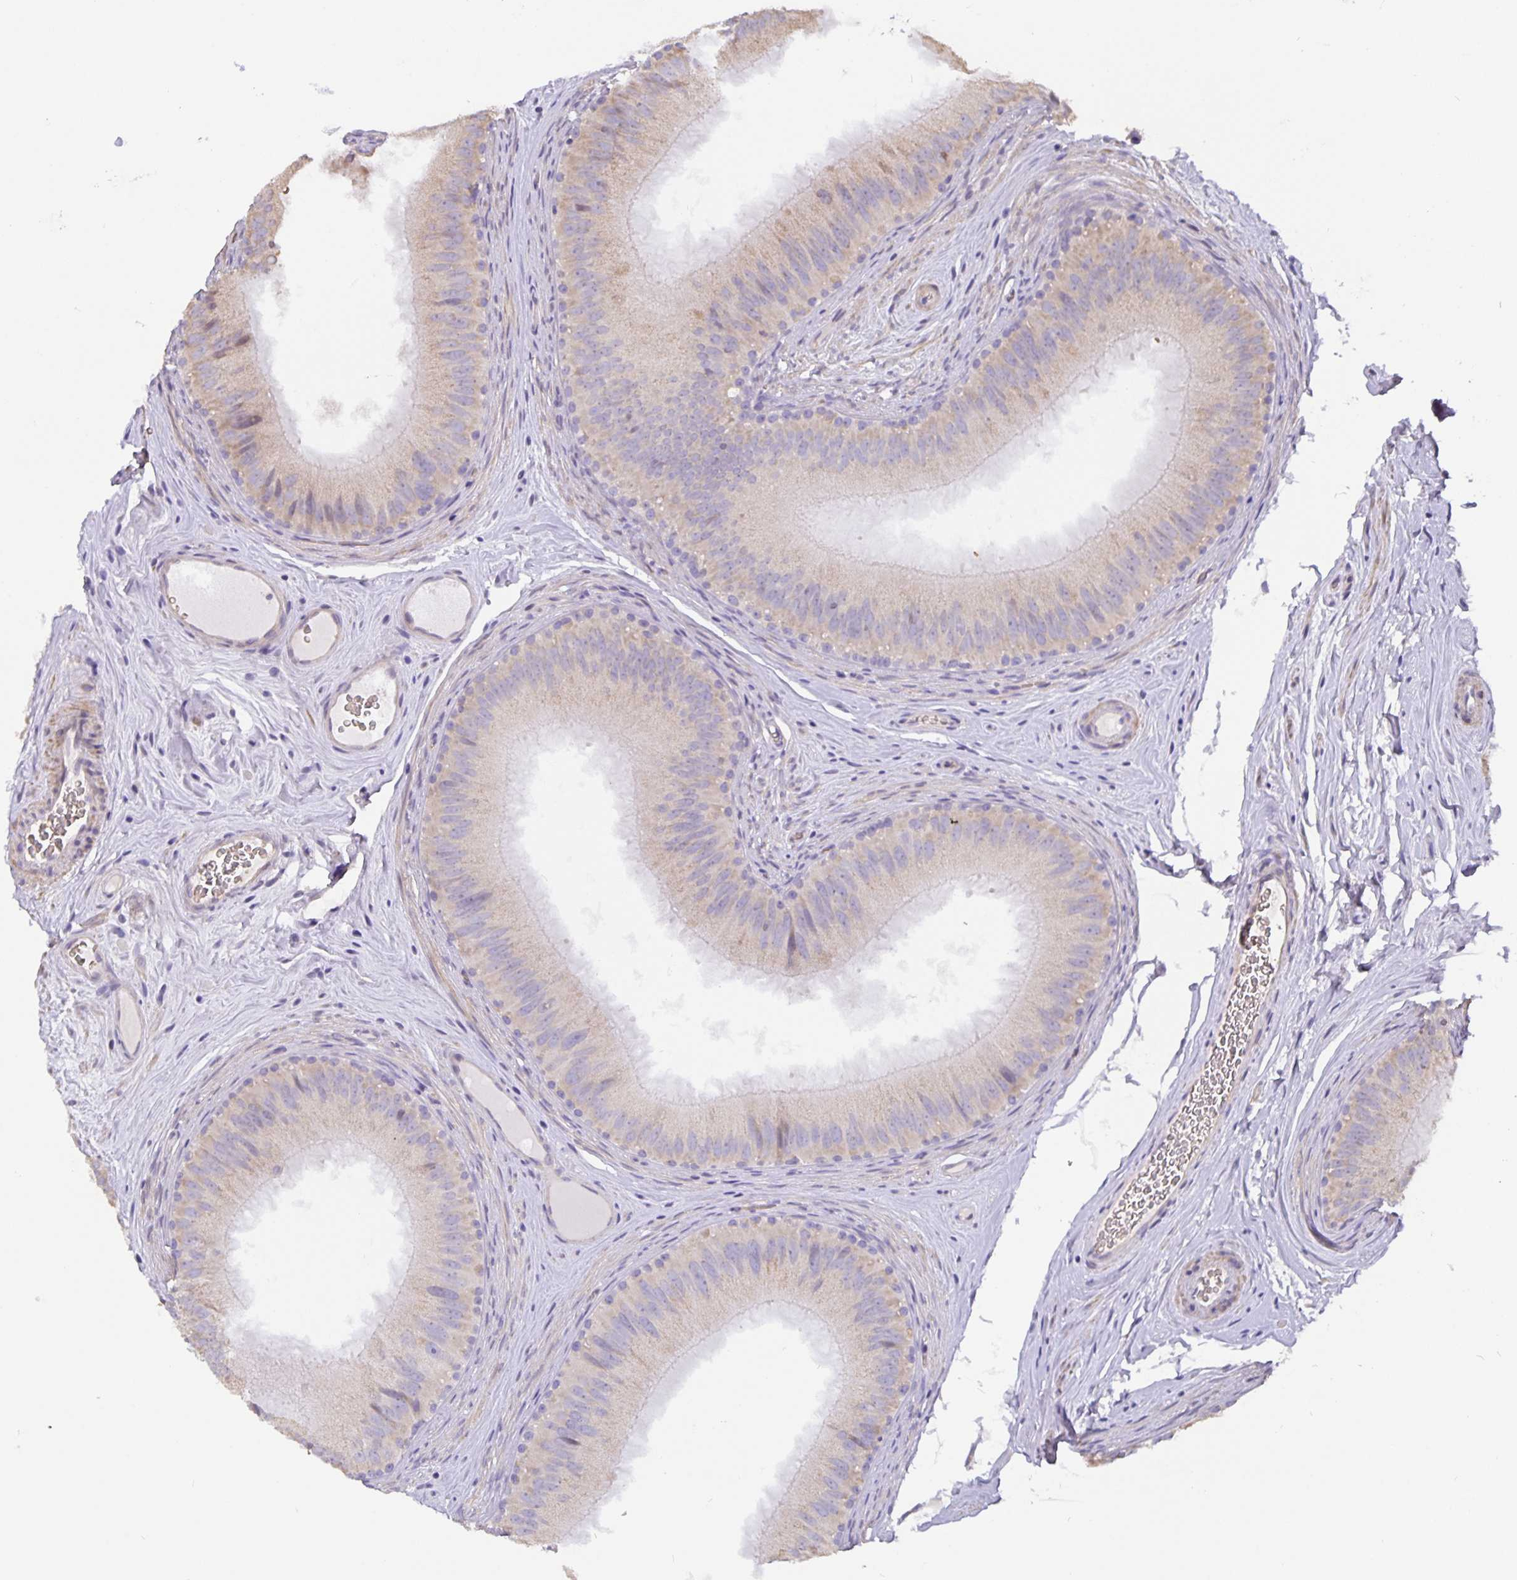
{"staining": {"intensity": "weak", "quantity": "<25%", "location": "cytoplasmic/membranous"}, "tissue": "epididymis", "cell_type": "Glandular cells", "image_type": "normal", "snomed": [{"axis": "morphology", "description": "Normal tissue, NOS"}, {"axis": "topography", "description": "Epididymis"}], "caption": "IHC micrograph of normal human epididymis stained for a protein (brown), which displays no positivity in glandular cells. Brightfield microscopy of IHC stained with DAB (3,3'-diaminobenzidine) (brown) and hematoxylin (blue), captured at high magnification.", "gene": "TMEM71", "patient": {"sex": "male", "age": 44}}